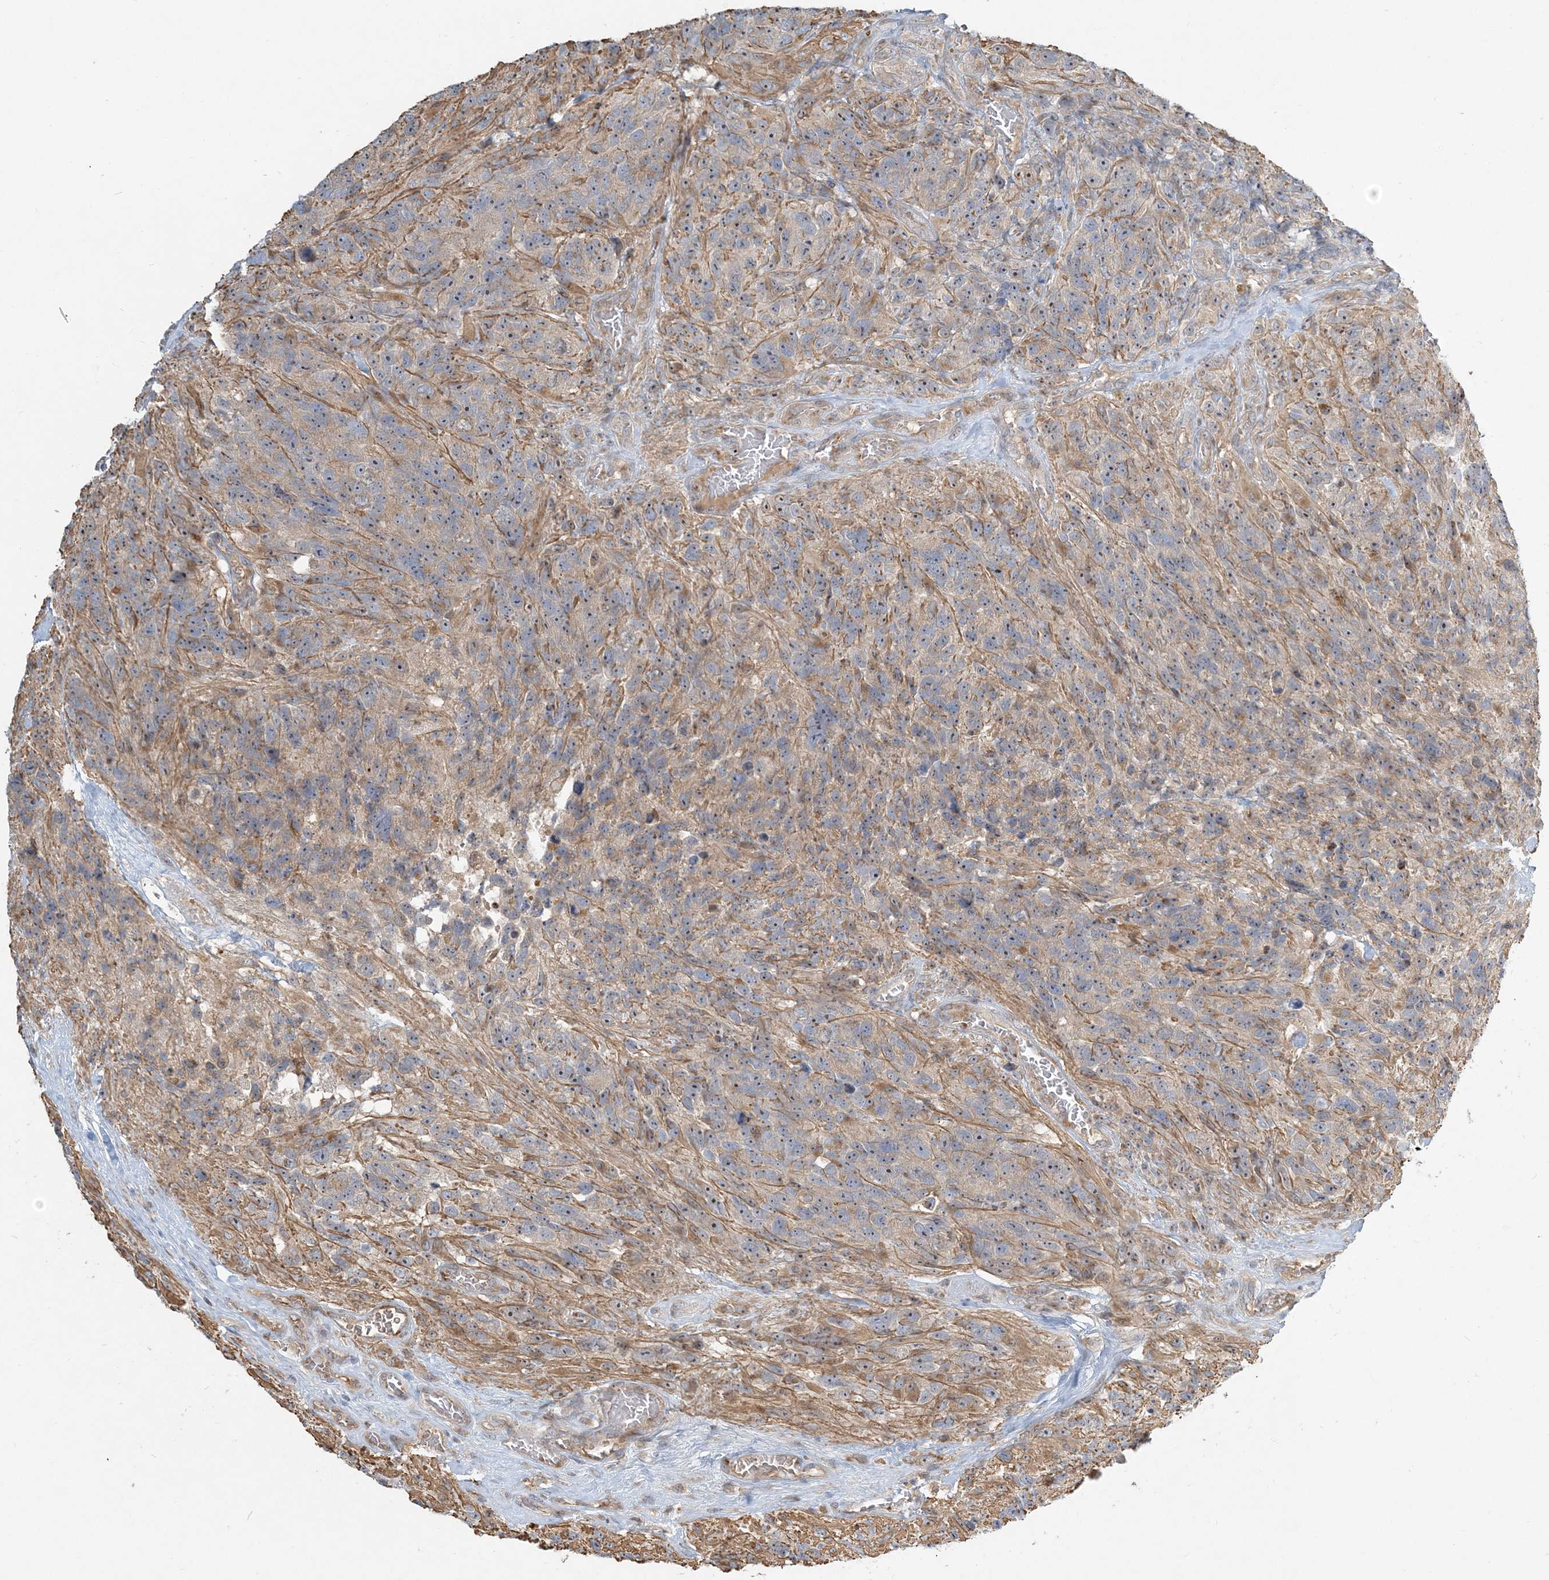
{"staining": {"intensity": "weak", "quantity": "25%-75%", "location": "cytoplasmic/membranous"}, "tissue": "glioma", "cell_type": "Tumor cells", "image_type": "cancer", "snomed": [{"axis": "morphology", "description": "Glioma, malignant, High grade"}, {"axis": "topography", "description": "Brain"}], "caption": "Human high-grade glioma (malignant) stained with a protein marker exhibits weak staining in tumor cells.", "gene": "AP1AR", "patient": {"sex": "male", "age": 69}}